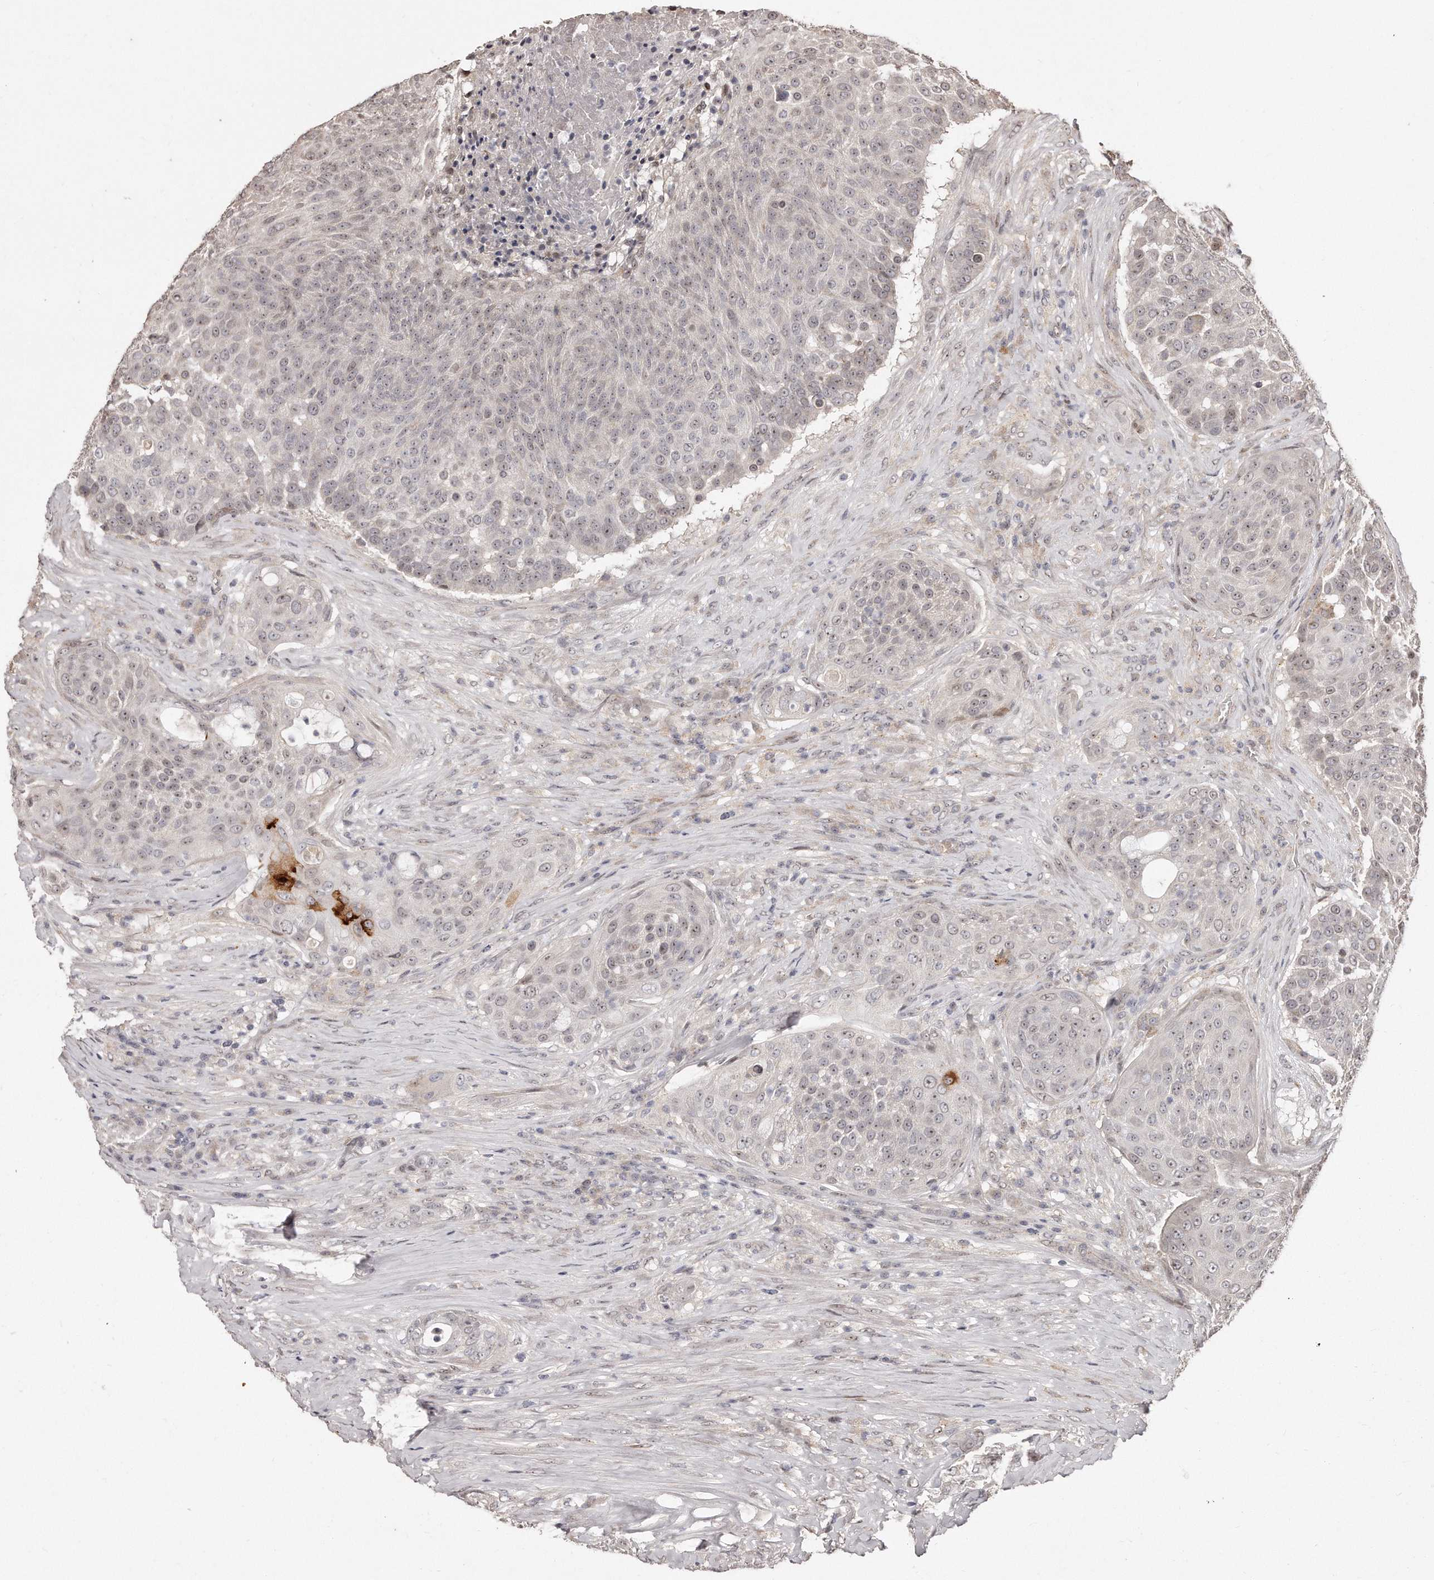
{"staining": {"intensity": "negative", "quantity": "none", "location": "none"}, "tissue": "urothelial cancer", "cell_type": "Tumor cells", "image_type": "cancer", "snomed": [{"axis": "morphology", "description": "Urothelial carcinoma, High grade"}, {"axis": "topography", "description": "Urinary bladder"}], "caption": "High power microscopy image of an IHC micrograph of urothelial carcinoma (high-grade), revealing no significant expression in tumor cells. Nuclei are stained in blue.", "gene": "HASPIN", "patient": {"sex": "female", "age": 63}}